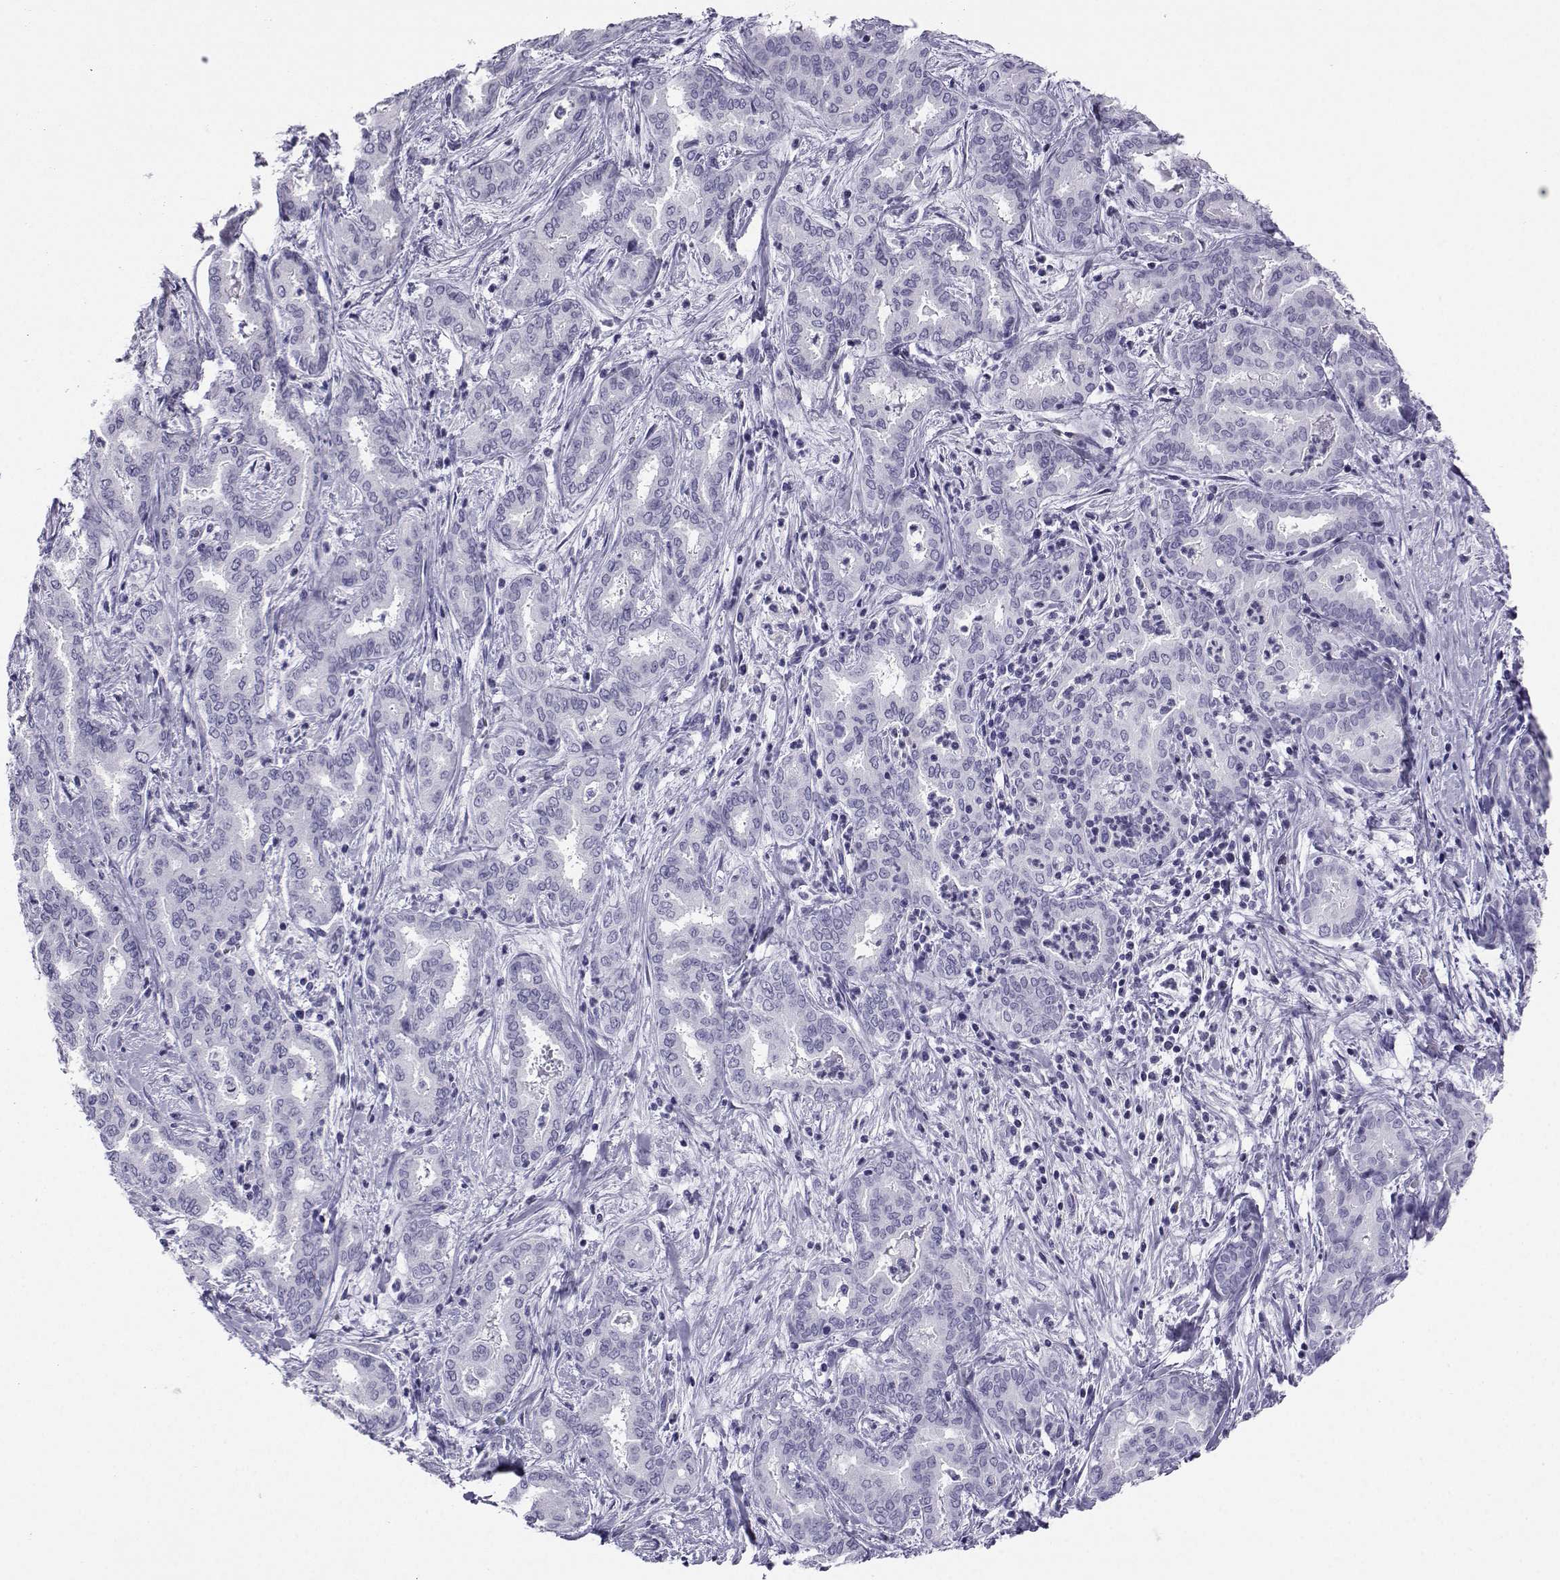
{"staining": {"intensity": "negative", "quantity": "none", "location": "none"}, "tissue": "liver cancer", "cell_type": "Tumor cells", "image_type": "cancer", "snomed": [{"axis": "morphology", "description": "Cholangiocarcinoma"}, {"axis": "topography", "description": "Liver"}], "caption": "An image of liver cancer (cholangiocarcinoma) stained for a protein shows no brown staining in tumor cells. (DAB (3,3'-diaminobenzidine) immunohistochemistry (IHC), high magnification).", "gene": "SST", "patient": {"sex": "female", "age": 64}}